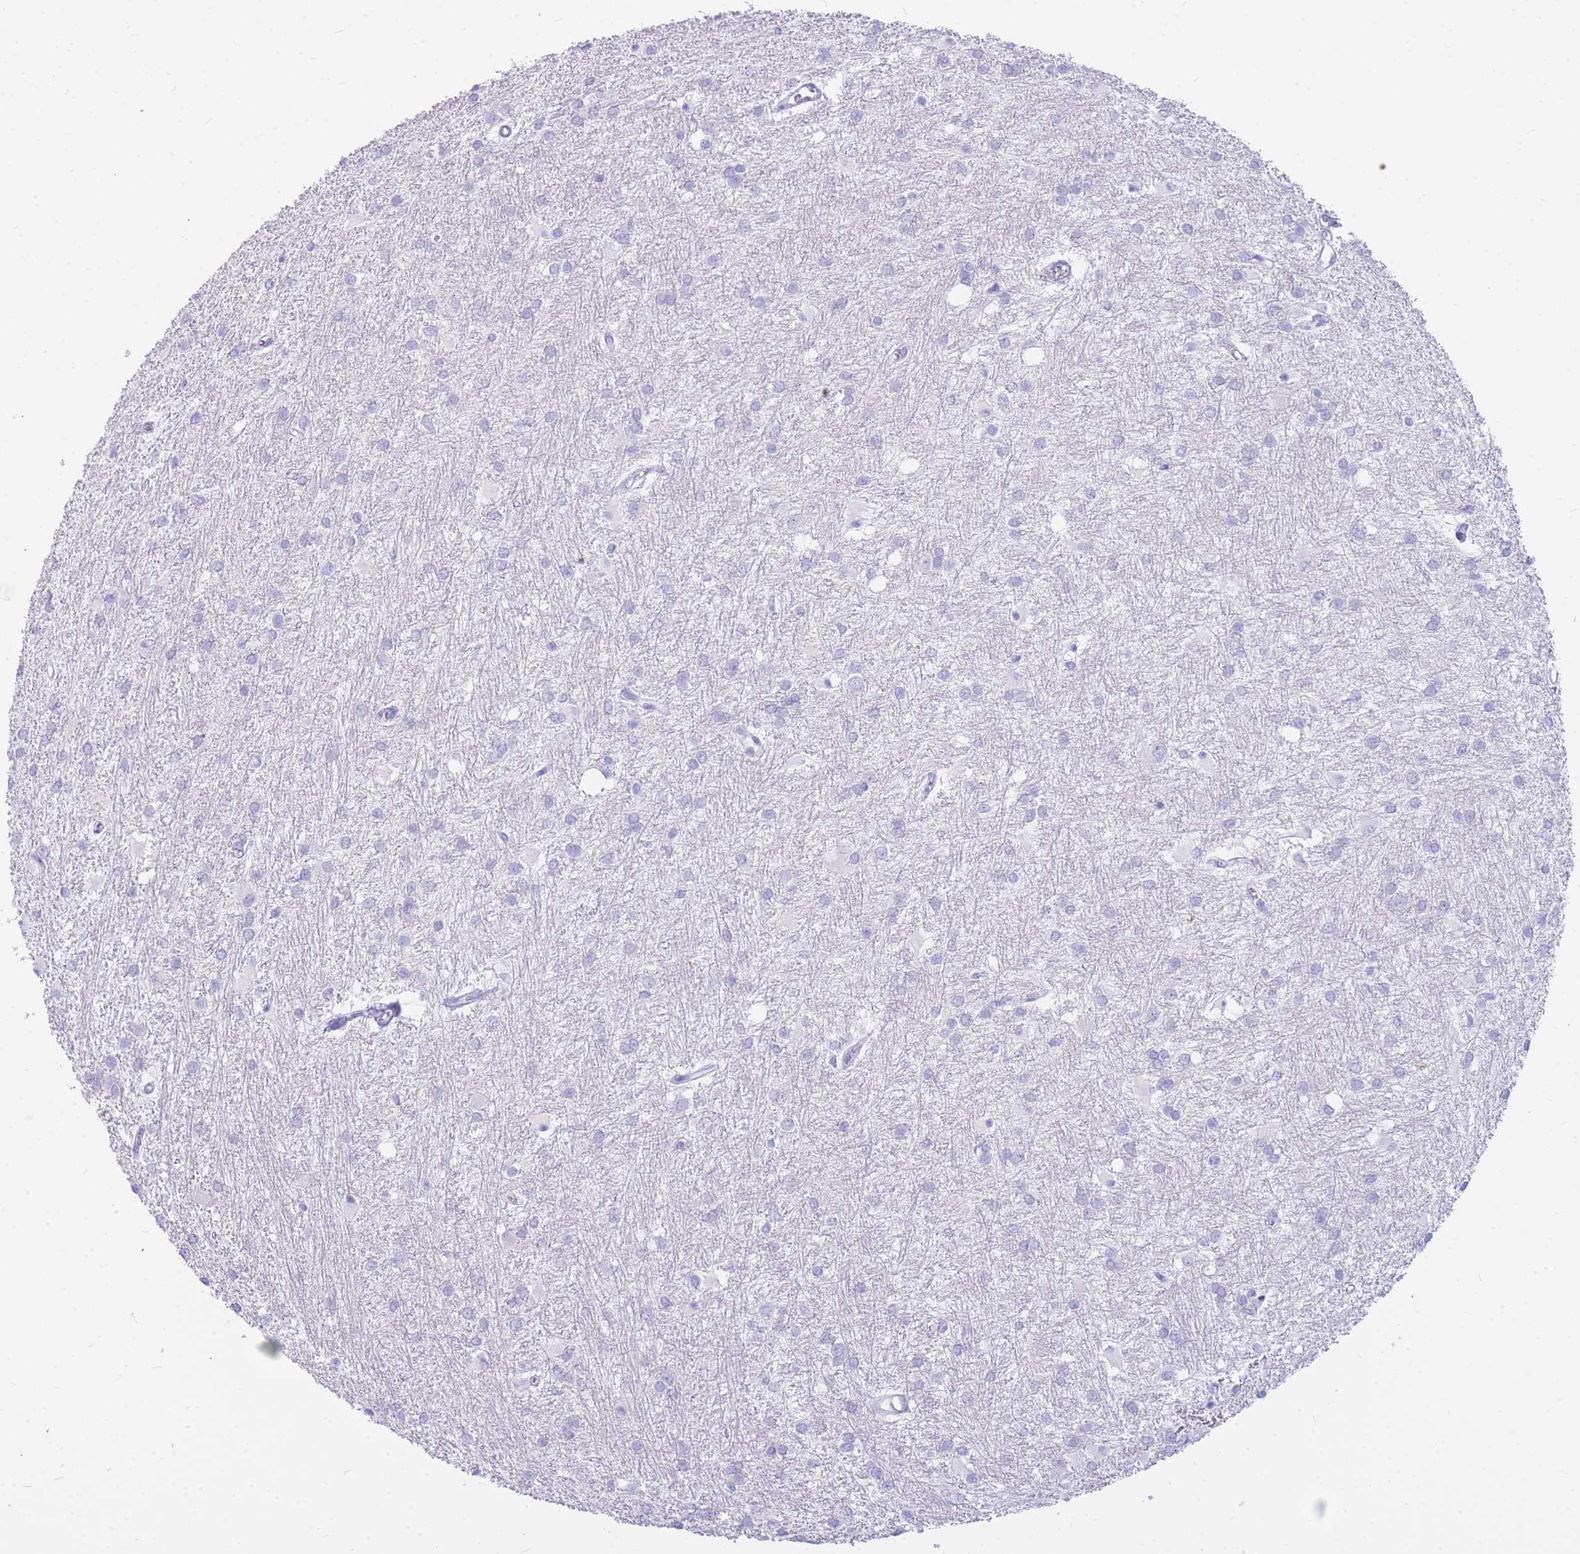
{"staining": {"intensity": "negative", "quantity": "none", "location": "none"}, "tissue": "glioma", "cell_type": "Tumor cells", "image_type": "cancer", "snomed": [{"axis": "morphology", "description": "Glioma, malignant, High grade"}, {"axis": "topography", "description": "Brain"}], "caption": "There is no significant staining in tumor cells of glioma. (Immunohistochemistry (ihc), brightfield microscopy, high magnification).", "gene": "HERC1", "patient": {"sex": "female", "age": 50}}